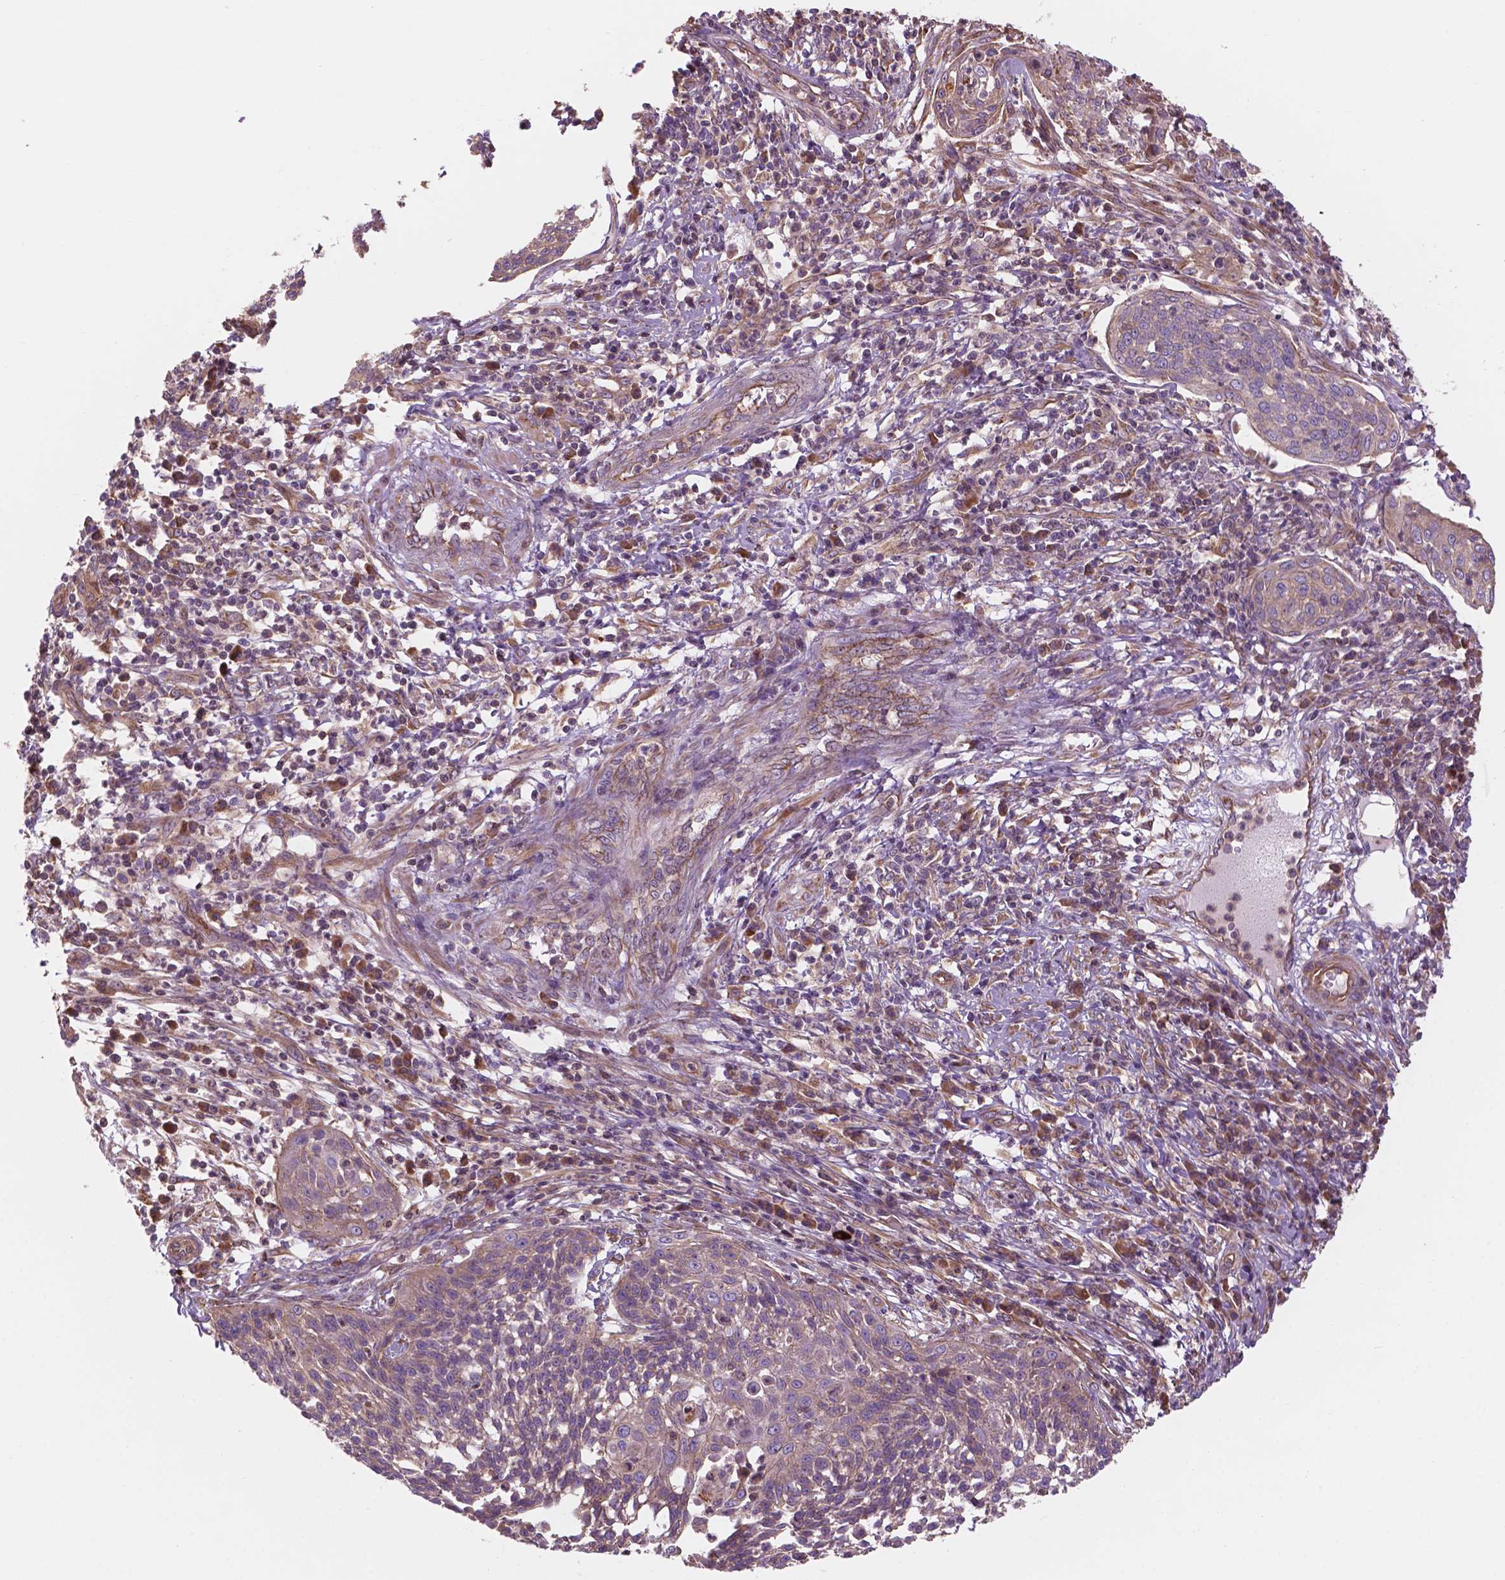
{"staining": {"intensity": "moderate", "quantity": "<25%", "location": "cytoplasmic/membranous"}, "tissue": "cervical cancer", "cell_type": "Tumor cells", "image_type": "cancer", "snomed": [{"axis": "morphology", "description": "Squamous cell carcinoma, NOS"}, {"axis": "topography", "description": "Cervix"}], "caption": "Immunohistochemistry (IHC) micrograph of cervical cancer (squamous cell carcinoma) stained for a protein (brown), which exhibits low levels of moderate cytoplasmic/membranous expression in approximately <25% of tumor cells.", "gene": "SURF4", "patient": {"sex": "female", "age": 34}}